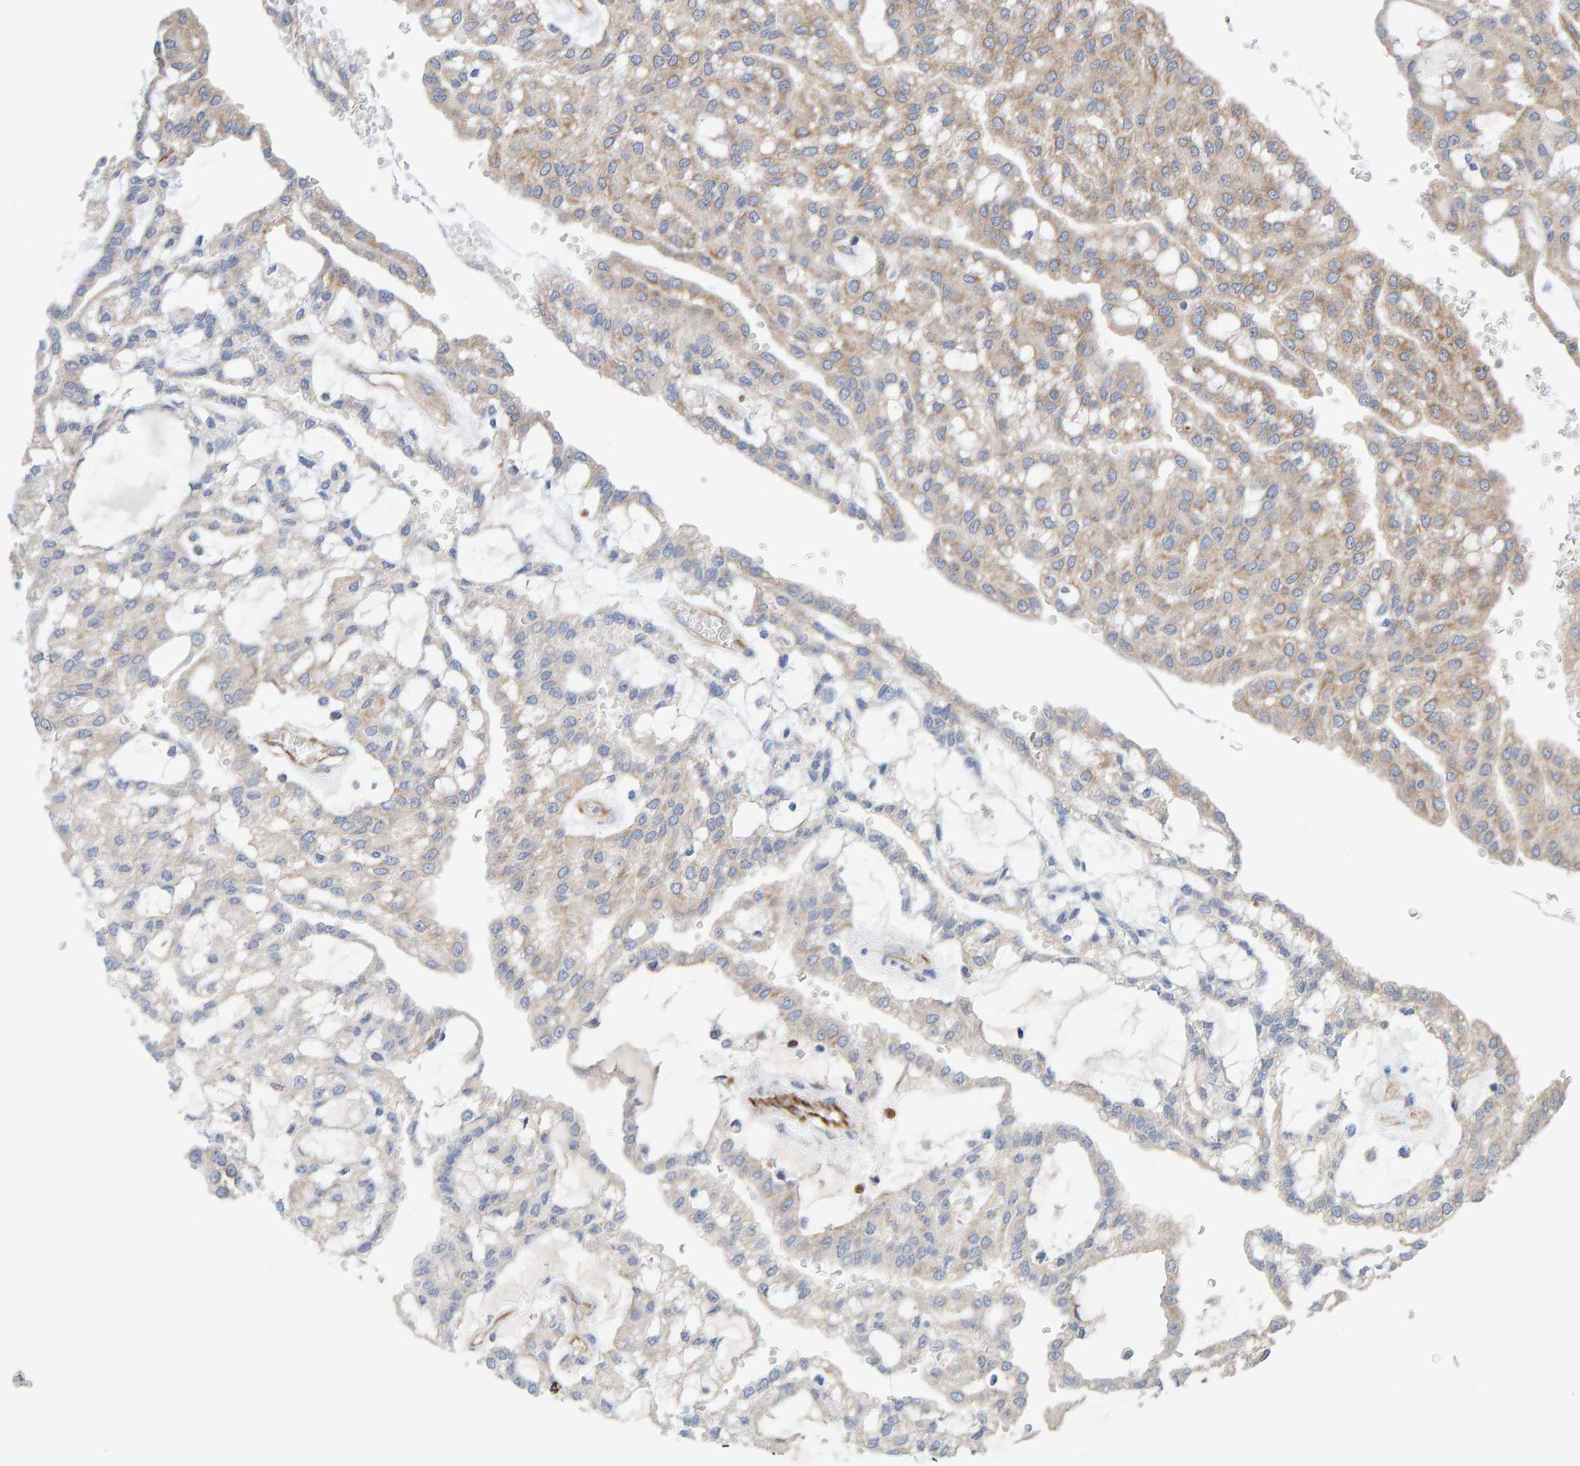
{"staining": {"intensity": "weak", "quantity": "25%-75%", "location": "cytoplasmic/membranous"}, "tissue": "renal cancer", "cell_type": "Tumor cells", "image_type": "cancer", "snomed": [{"axis": "morphology", "description": "Adenocarcinoma, NOS"}, {"axis": "topography", "description": "Kidney"}], "caption": "A brown stain labels weak cytoplasmic/membranous positivity of a protein in renal adenocarcinoma tumor cells.", "gene": "ZNF347", "patient": {"sex": "male", "age": 63}}